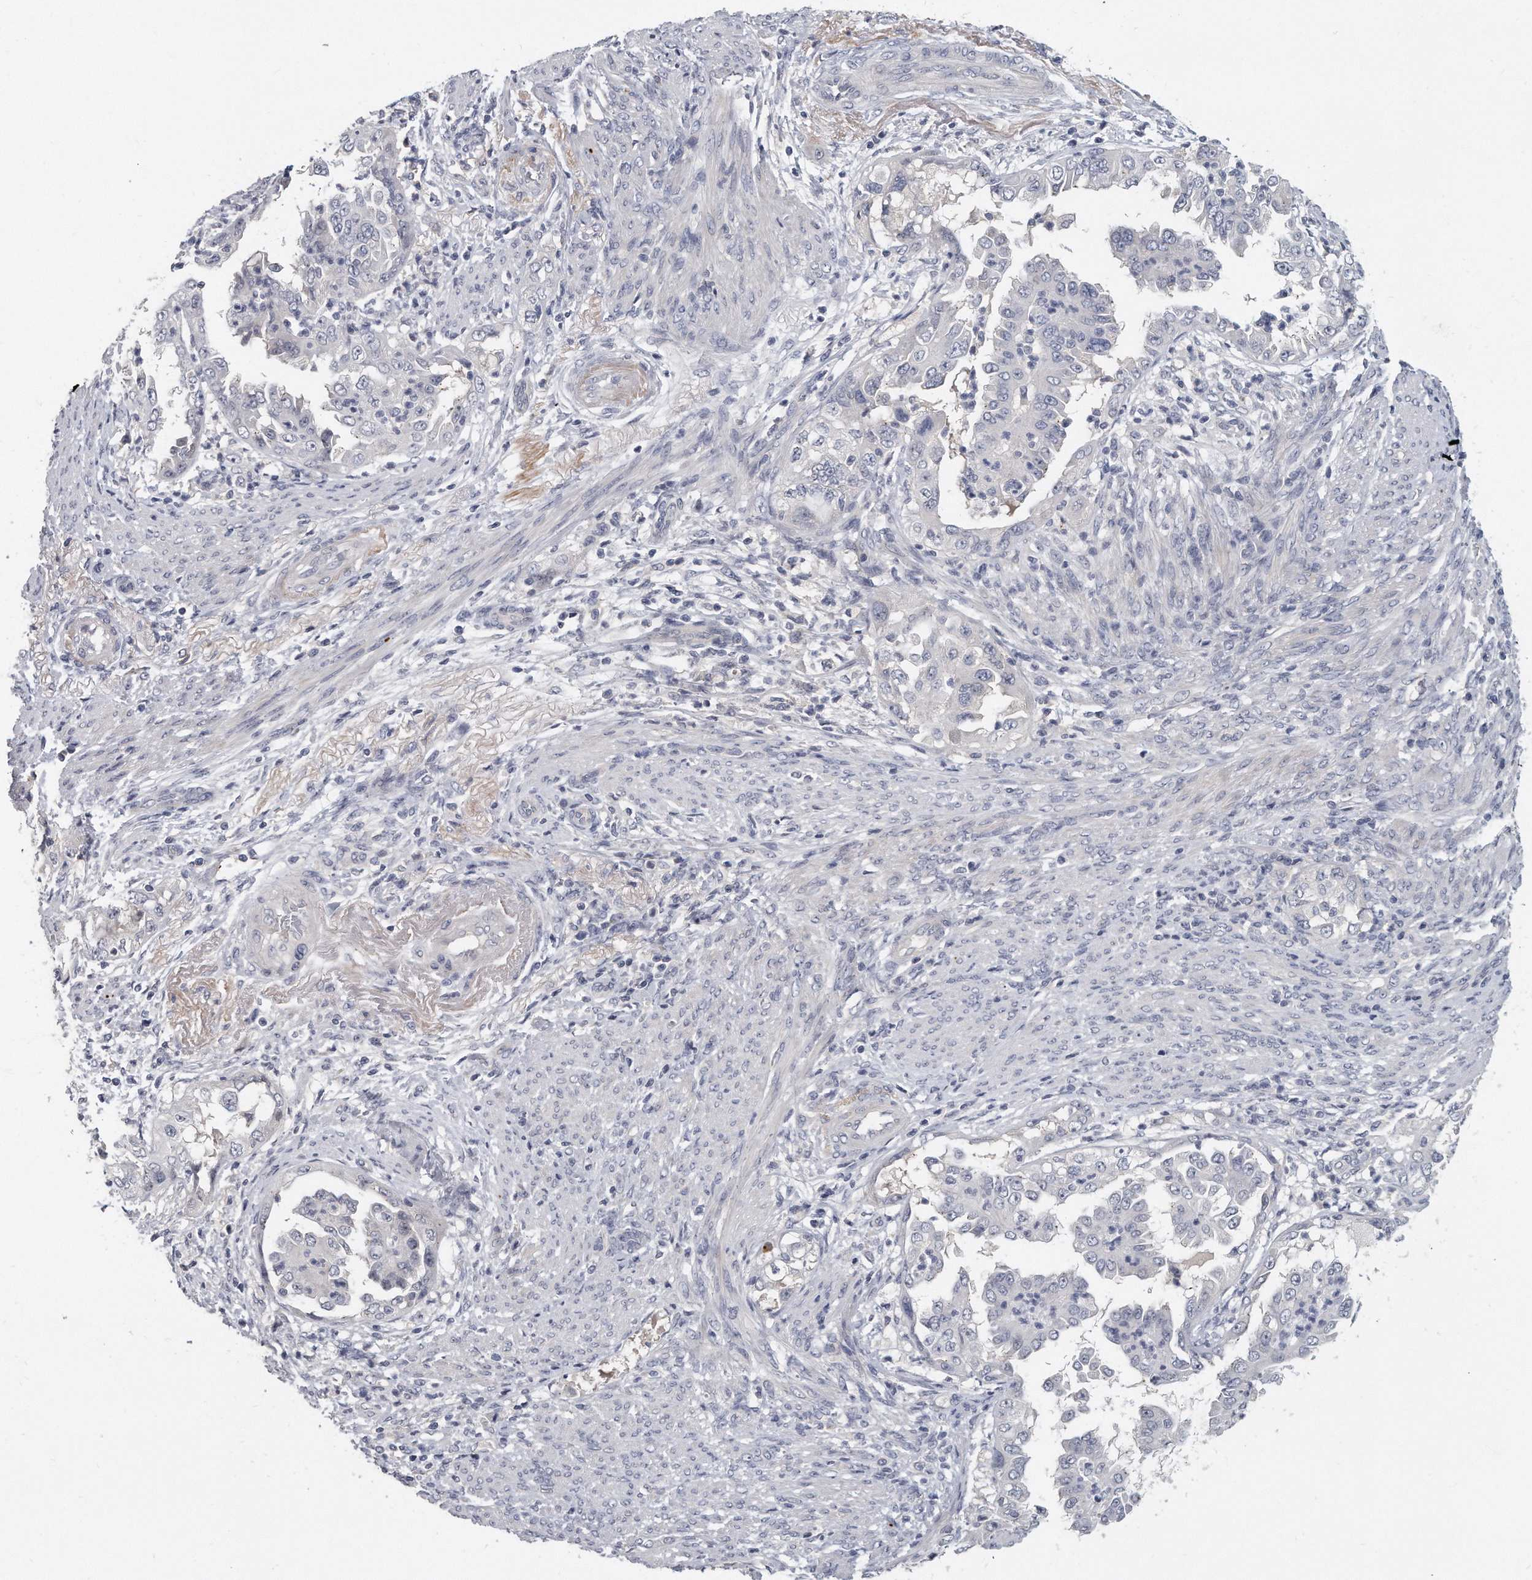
{"staining": {"intensity": "negative", "quantity": "none", "location": "none"}, "tissue": "endometrial cancer", "cell_type": "Tumor cells", "image_type": "cancer", "snomed": [{"axis": "morphology", "description": "Adenocarcinoma, NOS"}, {"axis": "topography", "description": "Endometrium"}], "caption": "Image shows no protein expression in tumor cells of endometrial cancer (adenocarcinoma) tissue.", "gene": "KLHL7", "patient": {"sex": "female", "age": 85}}